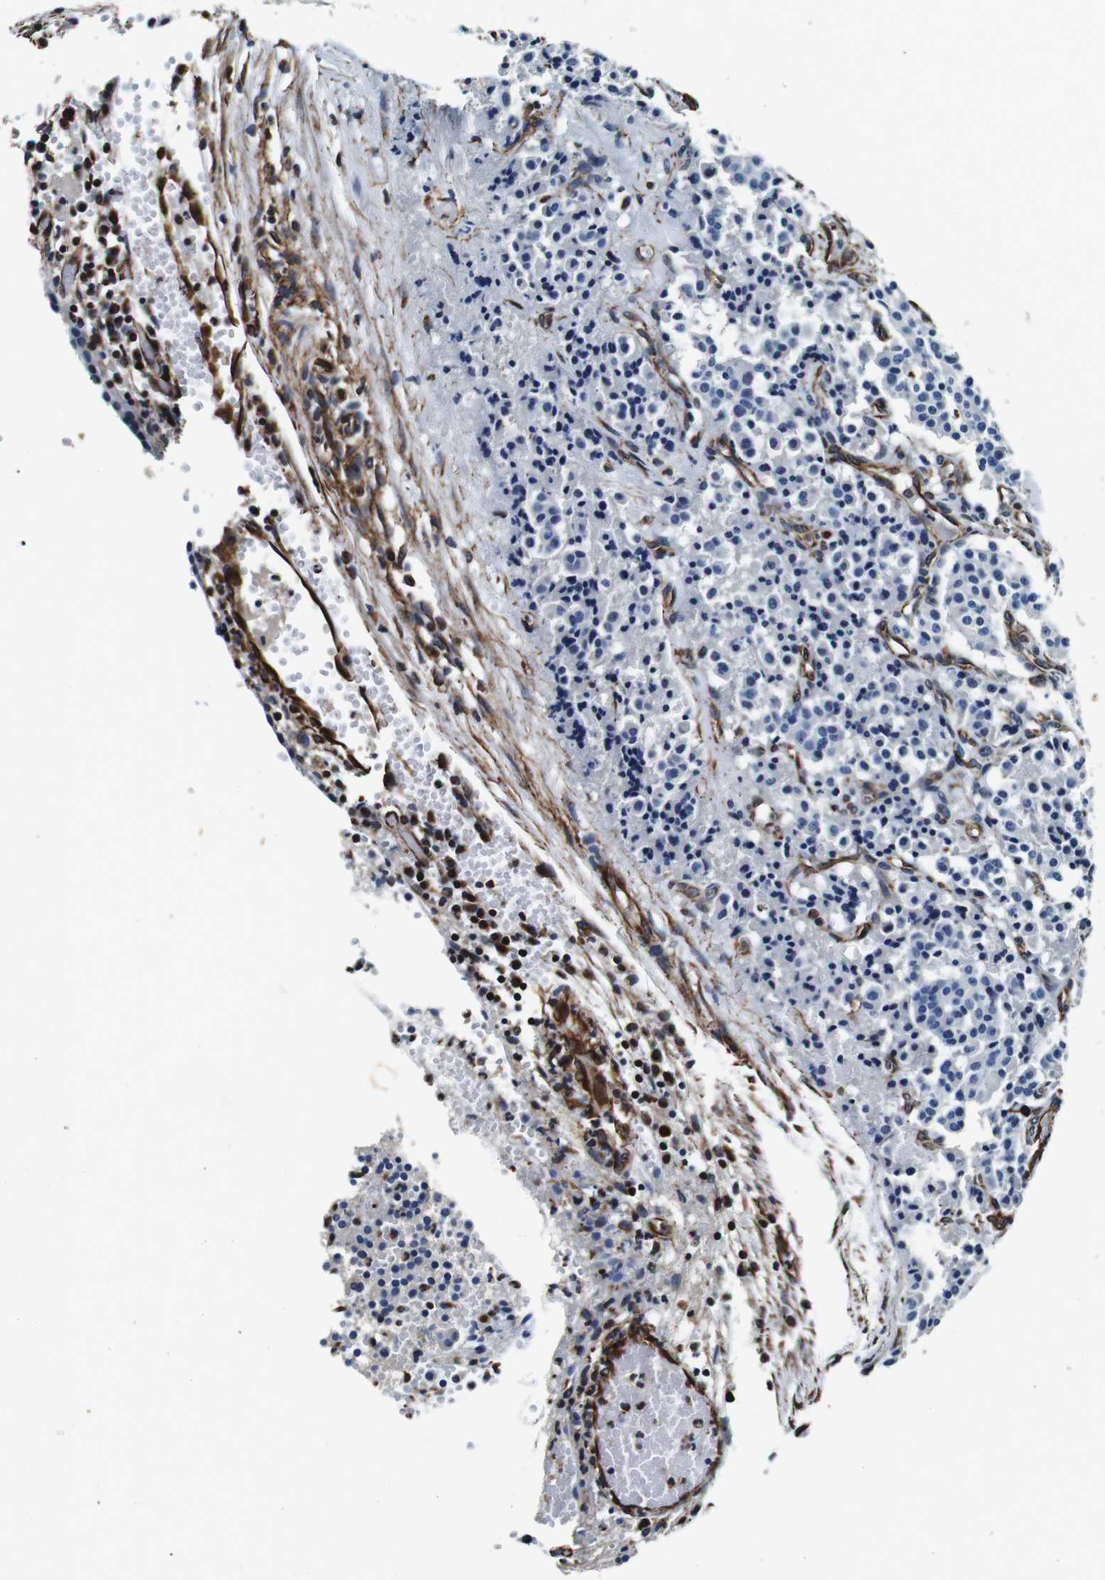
{"staining": {"intensity": "negative", "quantity": "none", "location": "none"}, "tissue": "carcinoid", "cell_type": "Tumor cells", "image_type": "cancer", "snomed": [{"axis": "morphology", "description": "Carcinoid, malignant, NOS"}, {"axis": "topography", "description": "Lung"}], "caption": "Tumor cells show no significant staining in carcinoid.", "gene": "GJE1", "patient": {"sex": "male", "age": 30}}